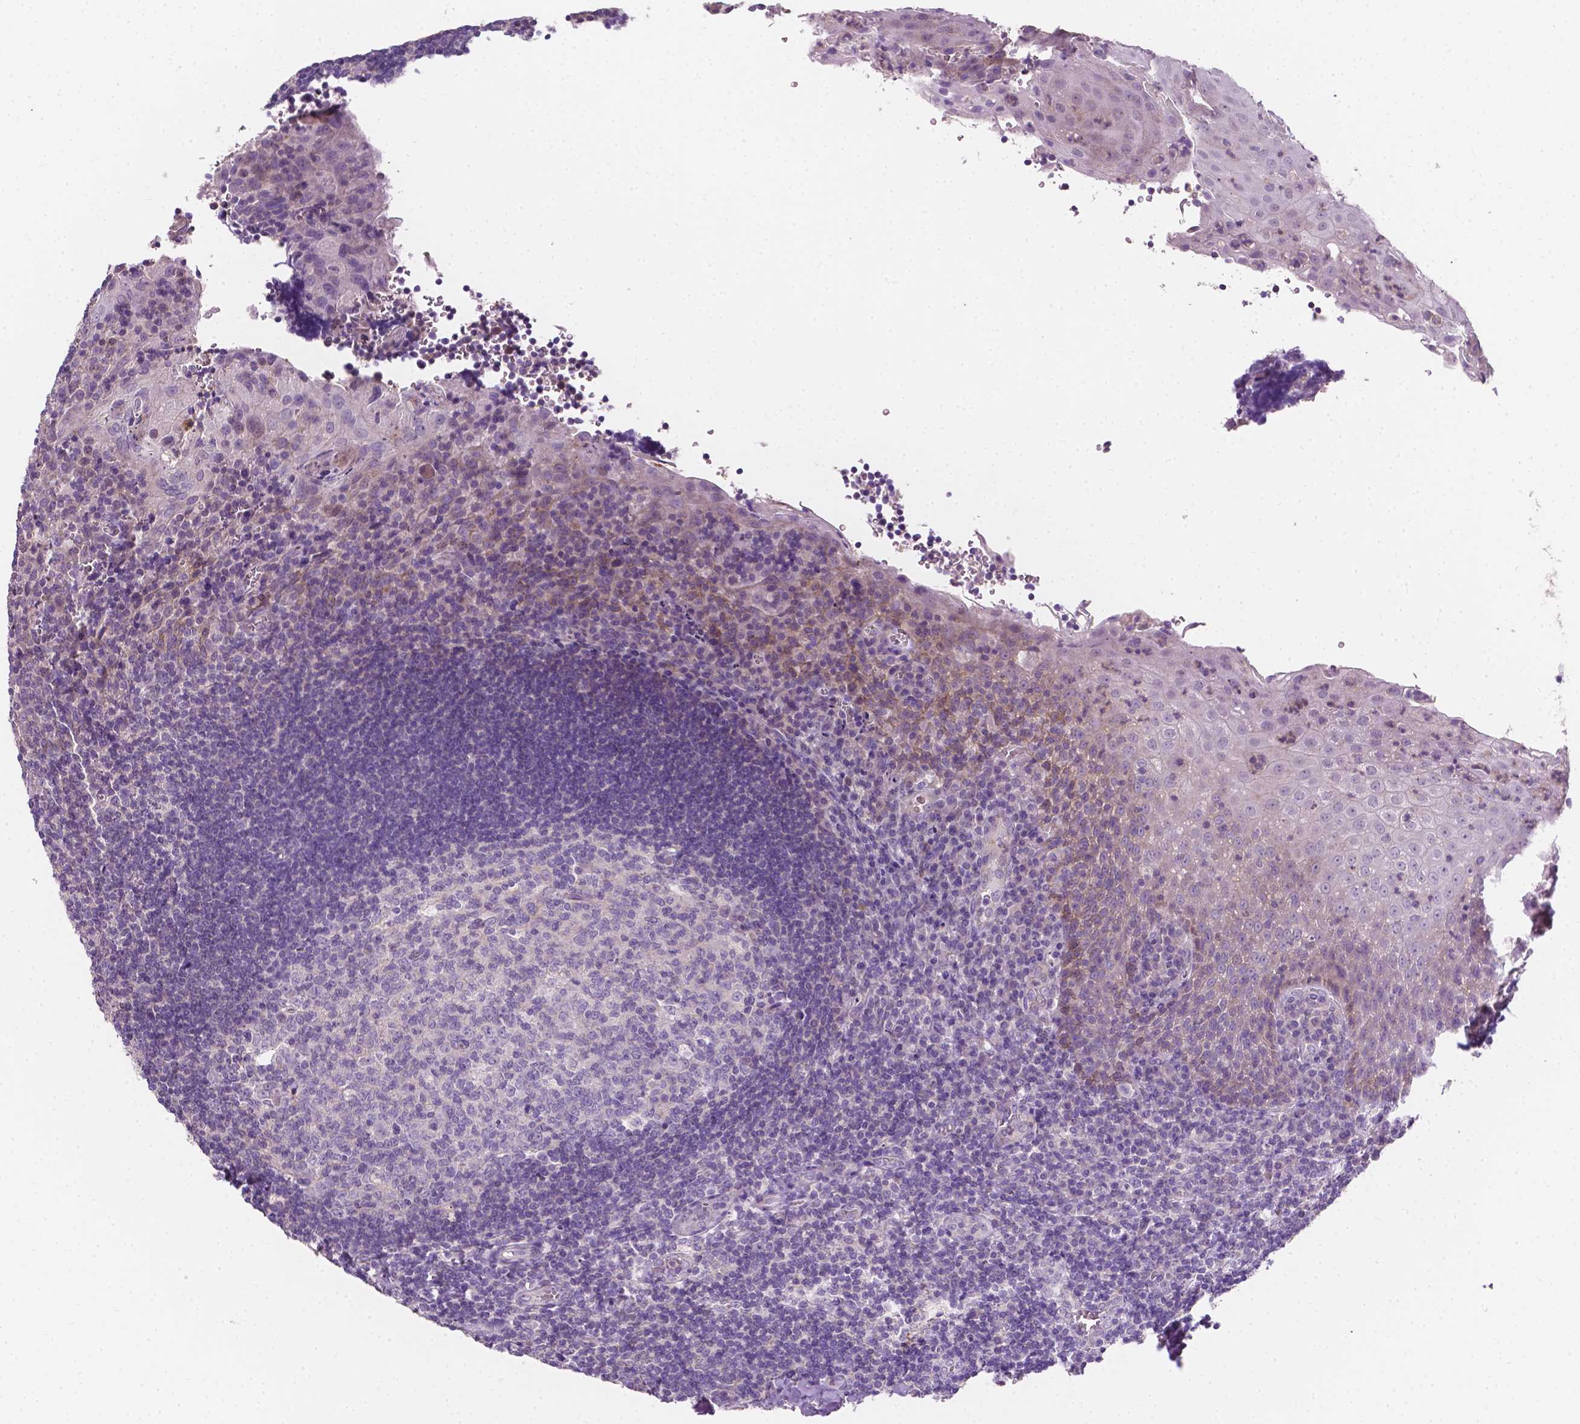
{"staining": {"intensity": "negative", "quantity": "none", "location": "none"}, "tissue": "tonsil", "cell_type": "Germinal center cells", "image_type": "normal", "snomed": [{"axis": "morphology", "description": "Normal tissue, NOS"}, {"axis": "morphology", "description": "Inflammation, NOS"}, {"axis": "topography", "description": "Tonsil"}], "caption": "Histopathology image shows no protein expression in germinal center cells of normal tonsil.", "gene": "EGFR", "patient": {"sex": "female", "age": 31}}